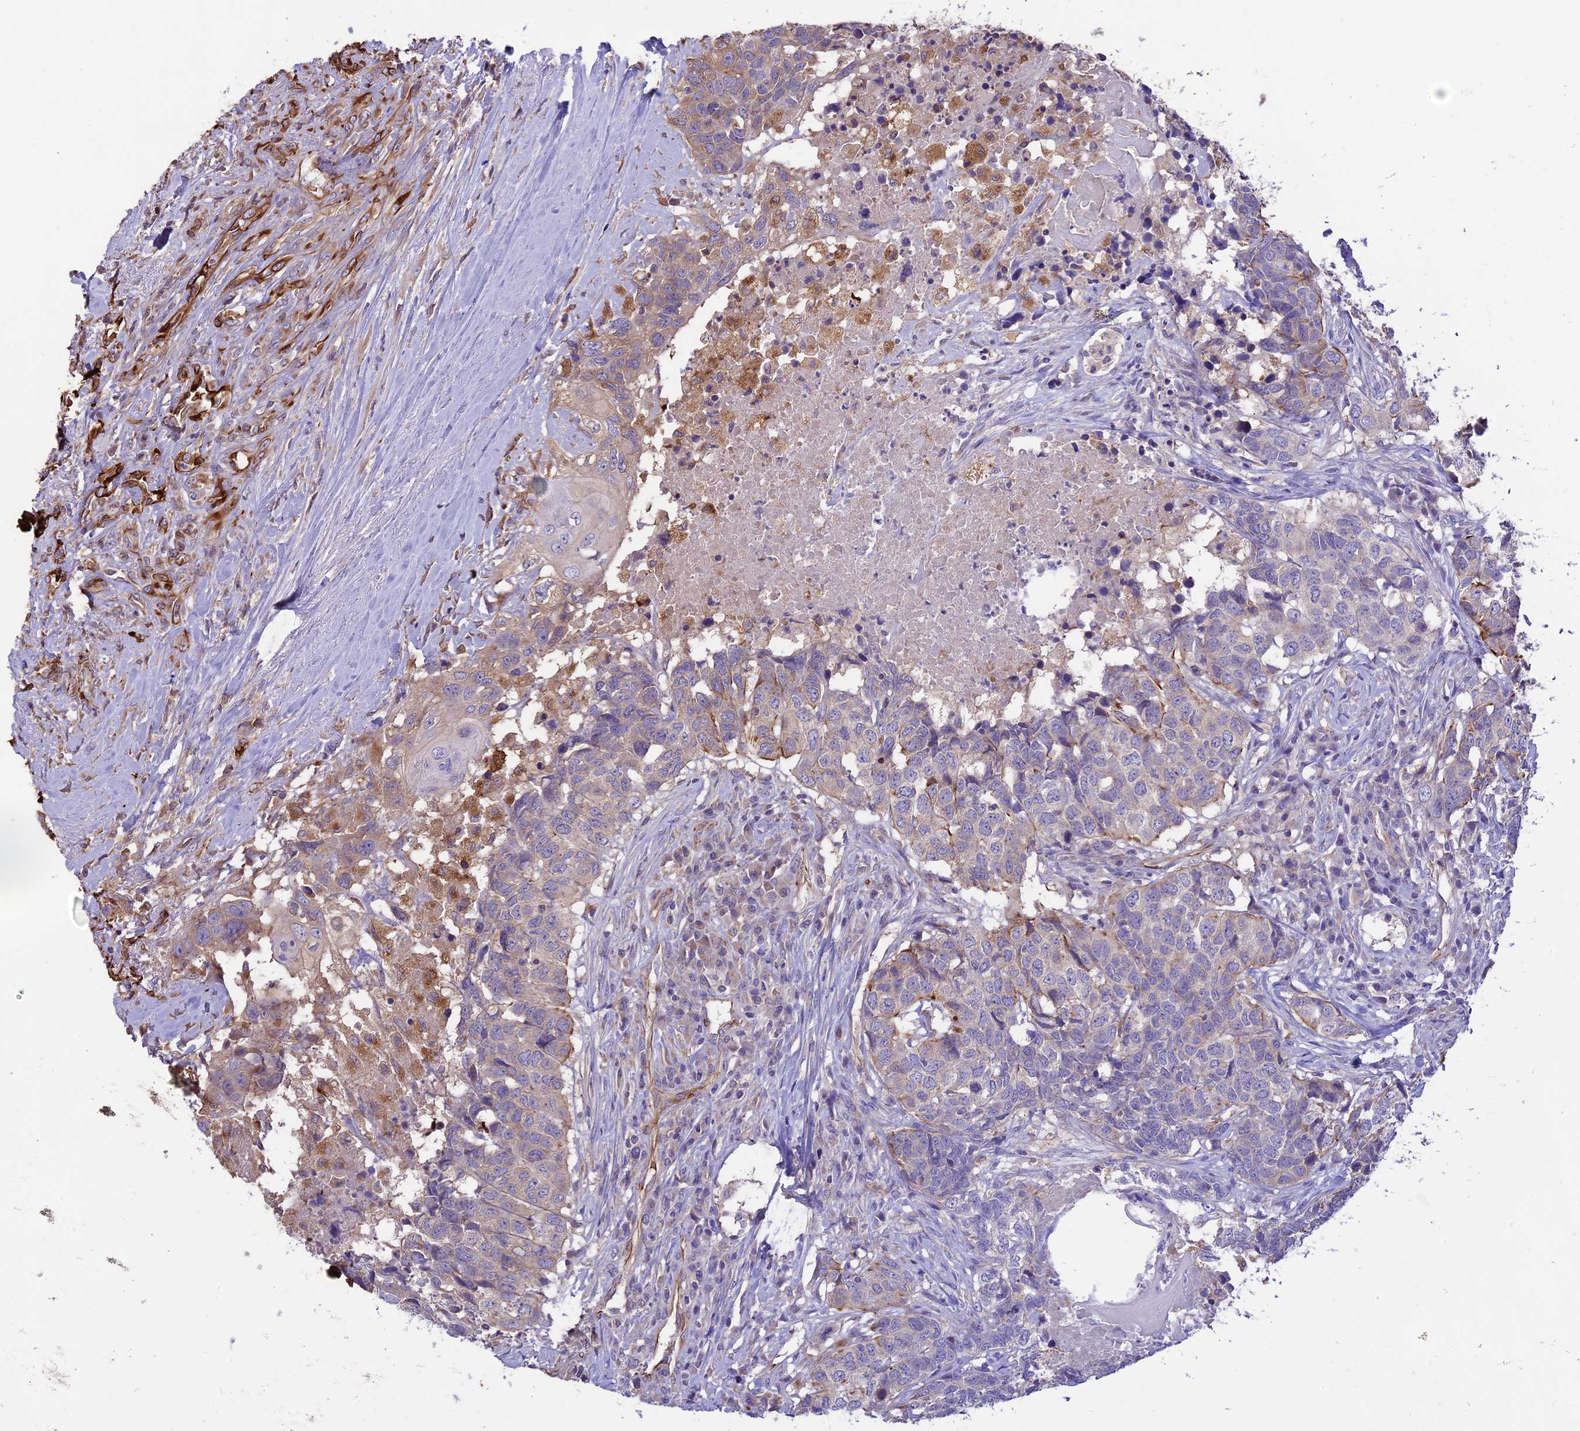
{"staining": {"intensity": "weak", "quantity": "<25%", "location": "cytoplasmic/membranous"}, "tissue": "head and neck cancer", "cell_type": "Tumor cells", "image_type": "cancer", "snomed": [{"axis": "morphology", "description": "Squamous cell carcinoma, NOS"}, {"axis": "topography", "description": "Head-Neck"}], "caption": "Tumor cells show no significant positivity in squamous cell carcinoma (head and neck). The staining was performed using DAB to visualize the protein expression in brown, while the nuclei were stained in blue with hematoxylin (Magnification: 20x).", "gene": "TTC4", "patient": {"sex": "male", "age": 66}}